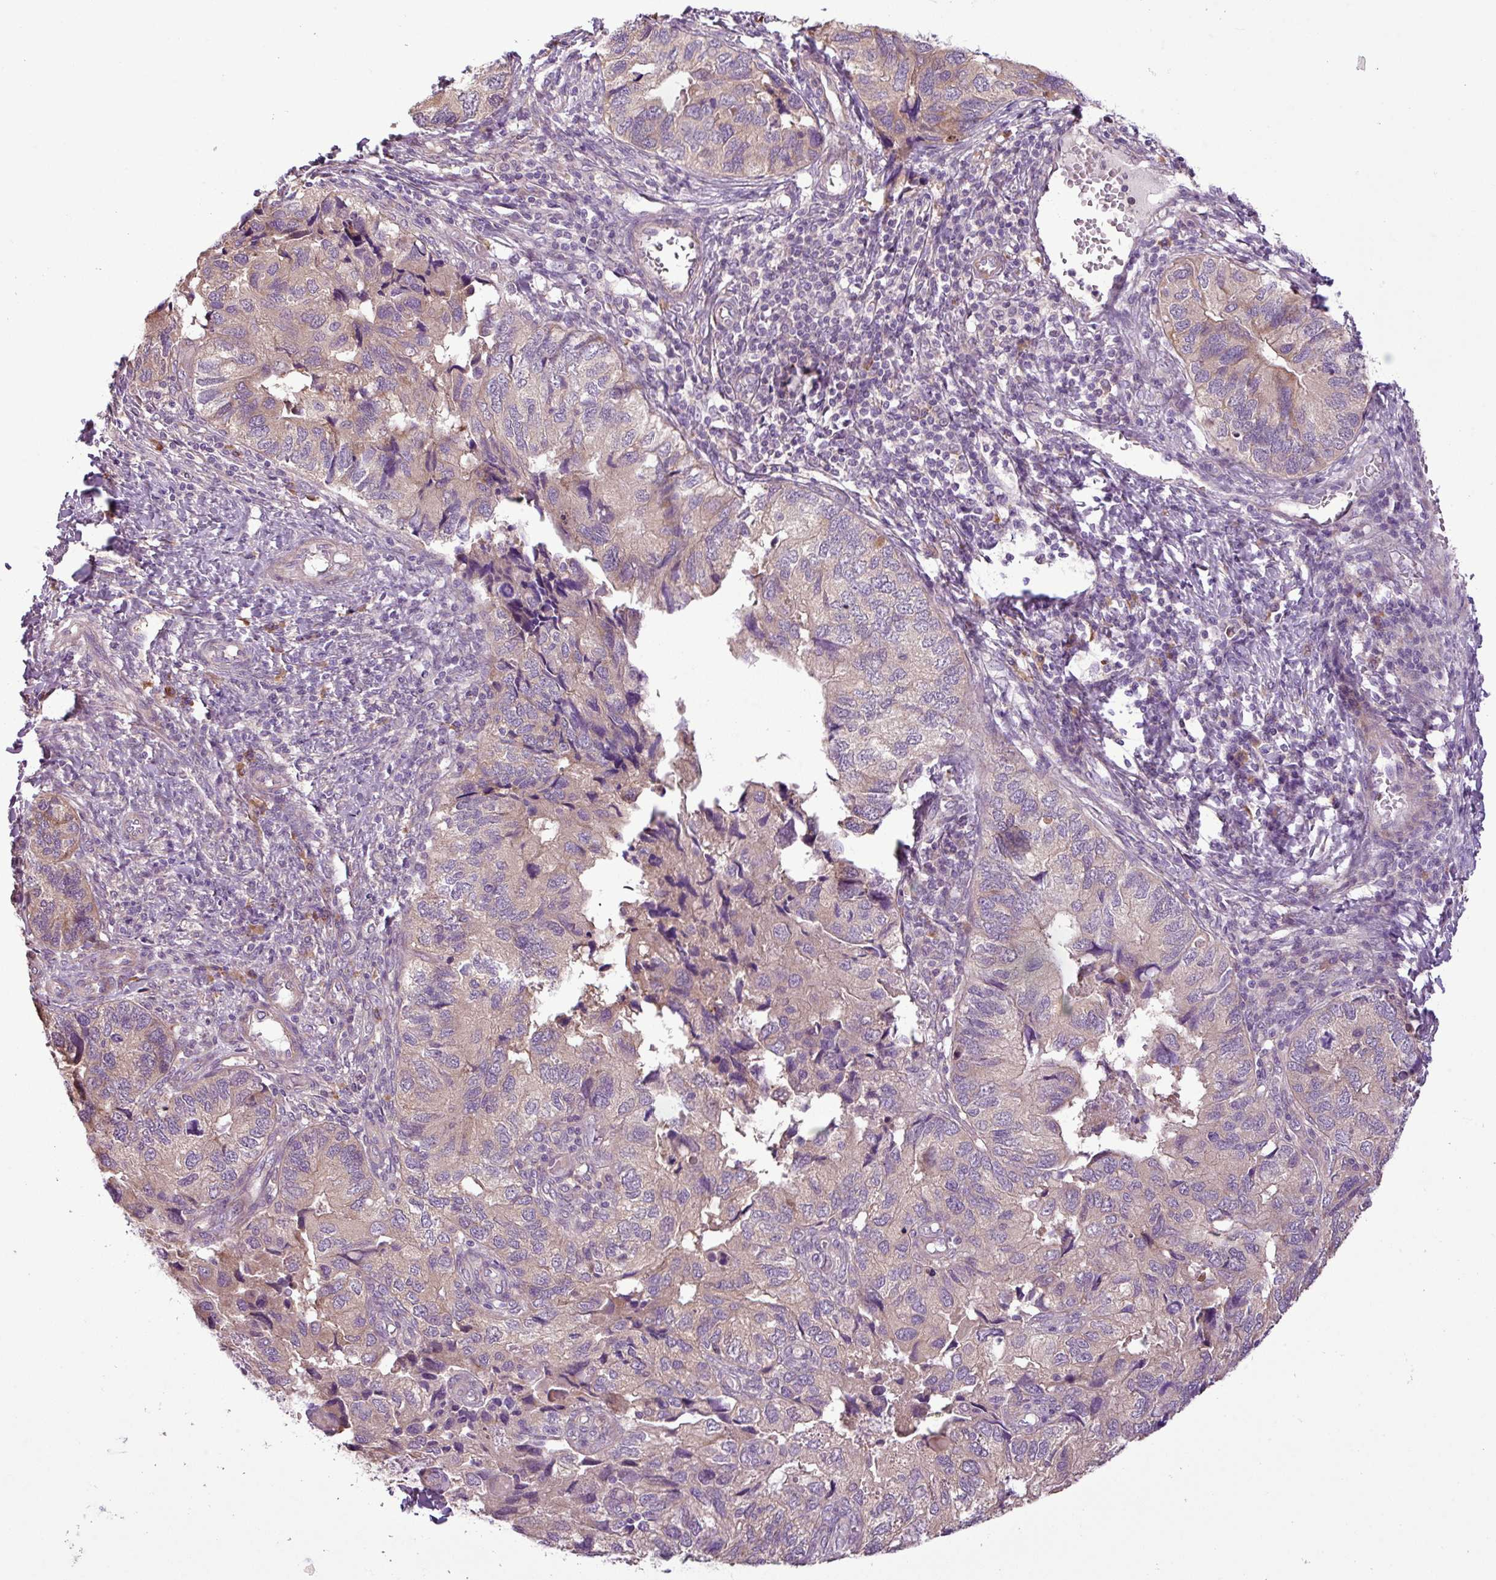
{"staining": {"intensity": "weak", "quantity": "<25%", "location": "cytoplasmic/membranous"}, "tissue": "endometrial cancer", "cell_type": "Tumor cells", "image_type": "cancer", "snomed": [{"axis": "morphology", "description": "Carcinoma, NOS"}, {"axis": "topography", "description": "Uterus"}], "caption": "Immunohistochemical staining of endometrial cancer displays no significant staining in tumor cells.", "gene": "MOCS3", "patient": {"sex": "female", "age": 76}}